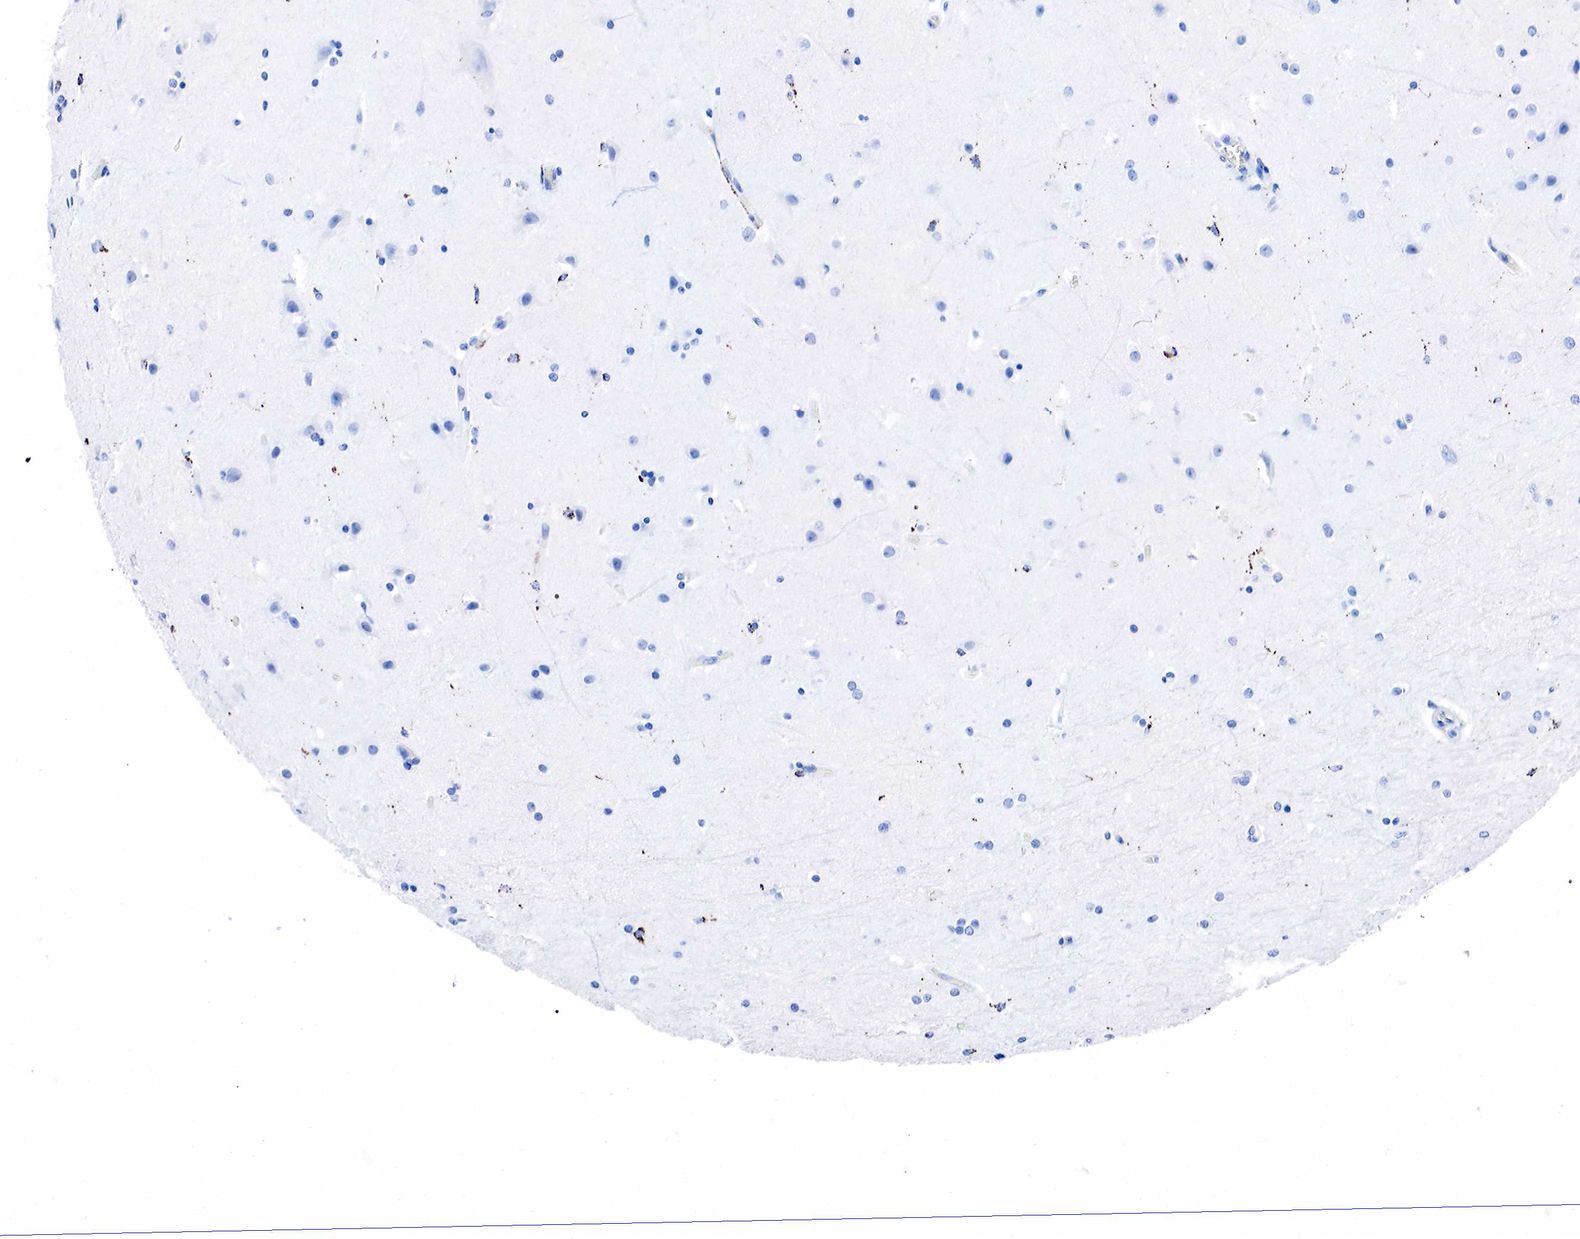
{"staining": {"intensity": "negative", "quantity": "none", "location": "none"}, "tissue": "cerebral cortex", "cell_type": "Endothelial cells", "image_type": "normal", "snomed": [{"axis": "morphology", "description": "Normal tissue, NOS"}, {"axis": "topography", "description": "Cerebral cortex"}, {"axis": "topography", "description": "Hippocampus"}], "caption": "A high-resolution image shows IHC staining of normal cerebral cortex, which reveals no significant positivity in endothelial cells. (IHC, brightfield microscopy, high magnification).", "gene": "CD68", "patient": {"sex": "female", "age": 19}}